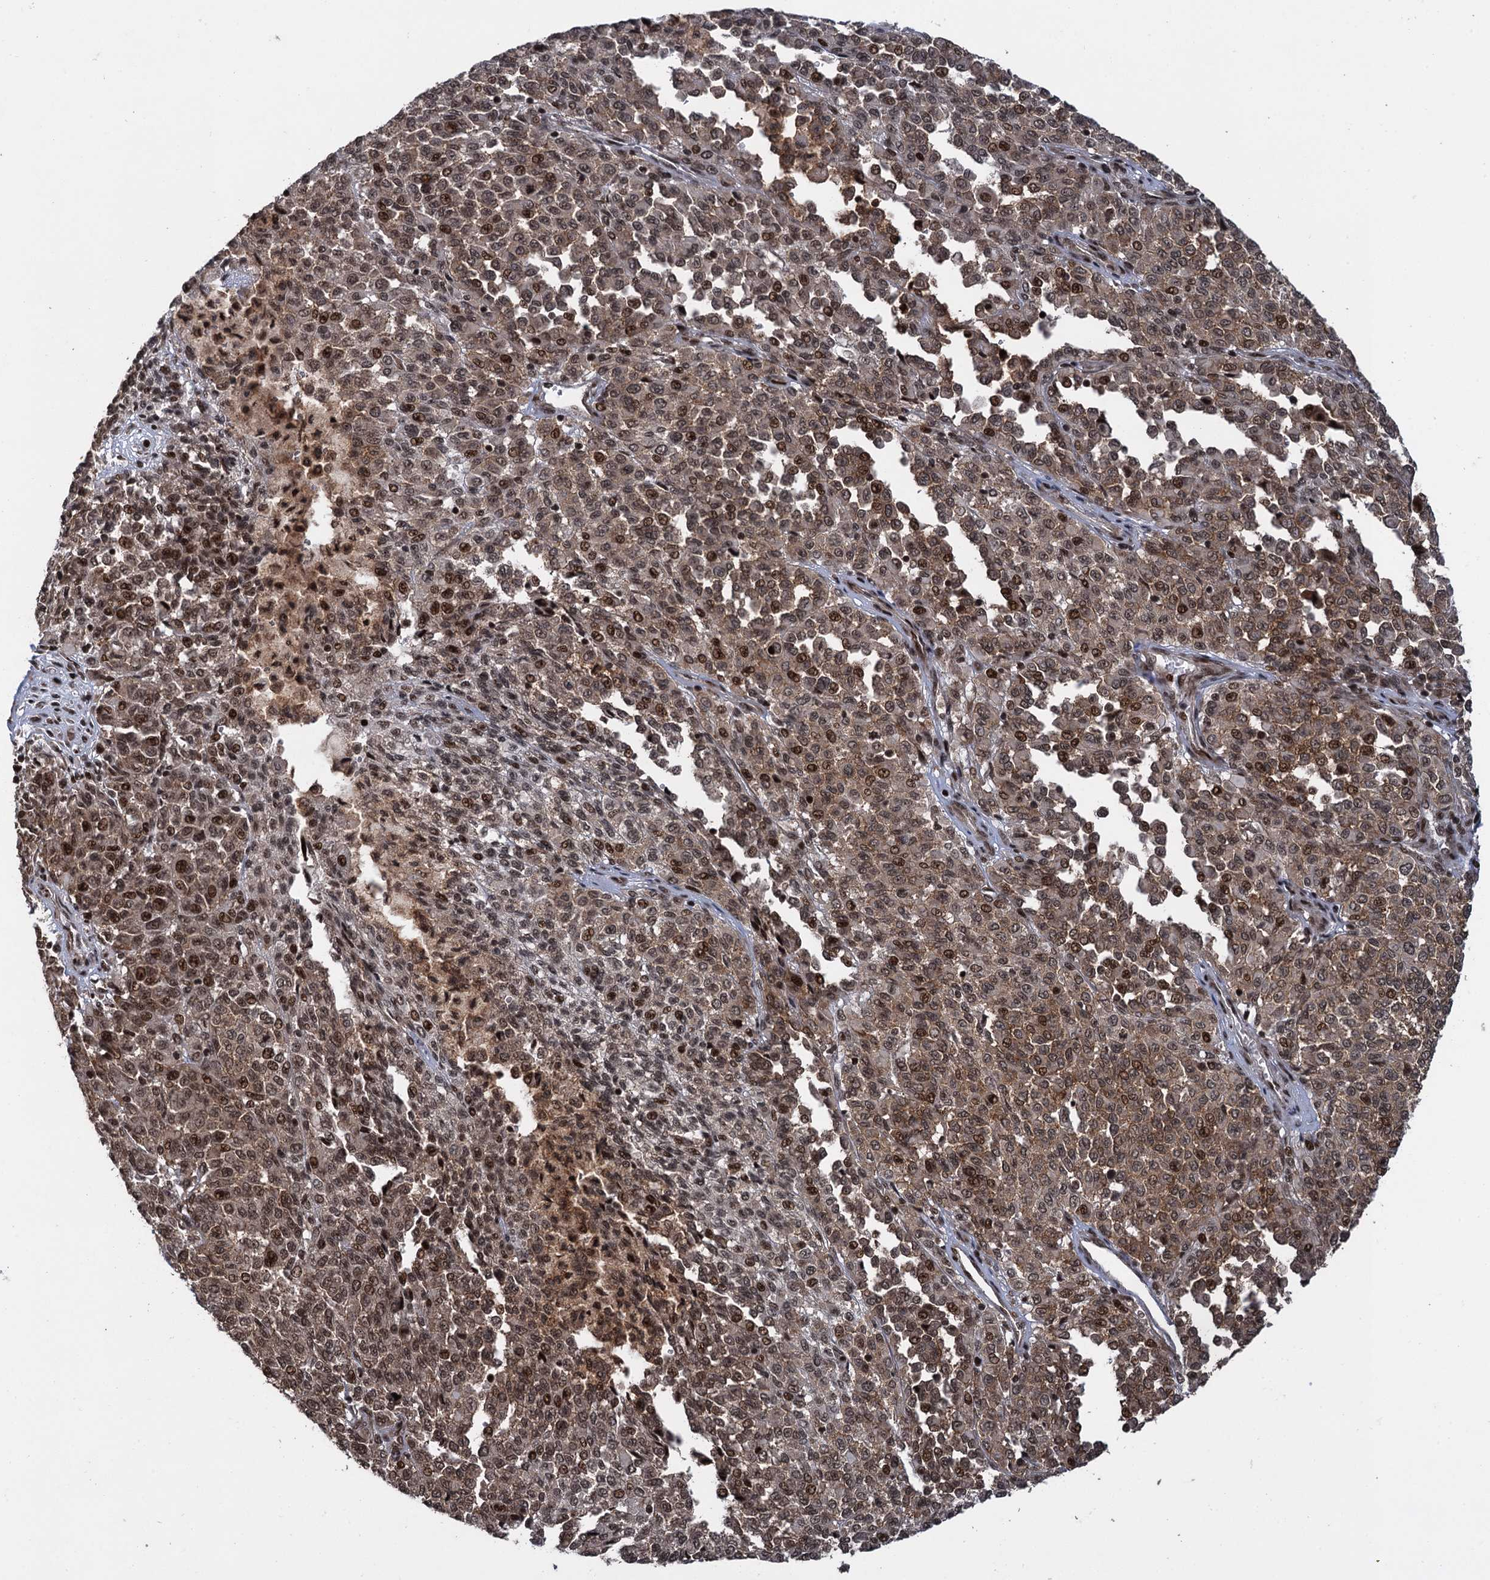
{"staining": {"intensity": "moderate", "quantity": ">75%", "location": "cytoplasmic/membranous,nuclear"}, "tissue": "melanoma", "cell_type": "Tumor cells", "image_type": "cancer", "snomed": [{"axis": "morphology", "description": "Malignant melanoma, Metastatic site"}, {"axis": "topography", "description": "Pancreas"}], "caption": "This image demonstrates melanoma stained with IHC to label a protein in brown. The cytoplasmic/membranous and nuclear of tumor cells show moderate positivity for the protein. Nuclei are counter-stained blue.", "gene": "ZNF169", "patient": {"sex": "female", "age": 30}}